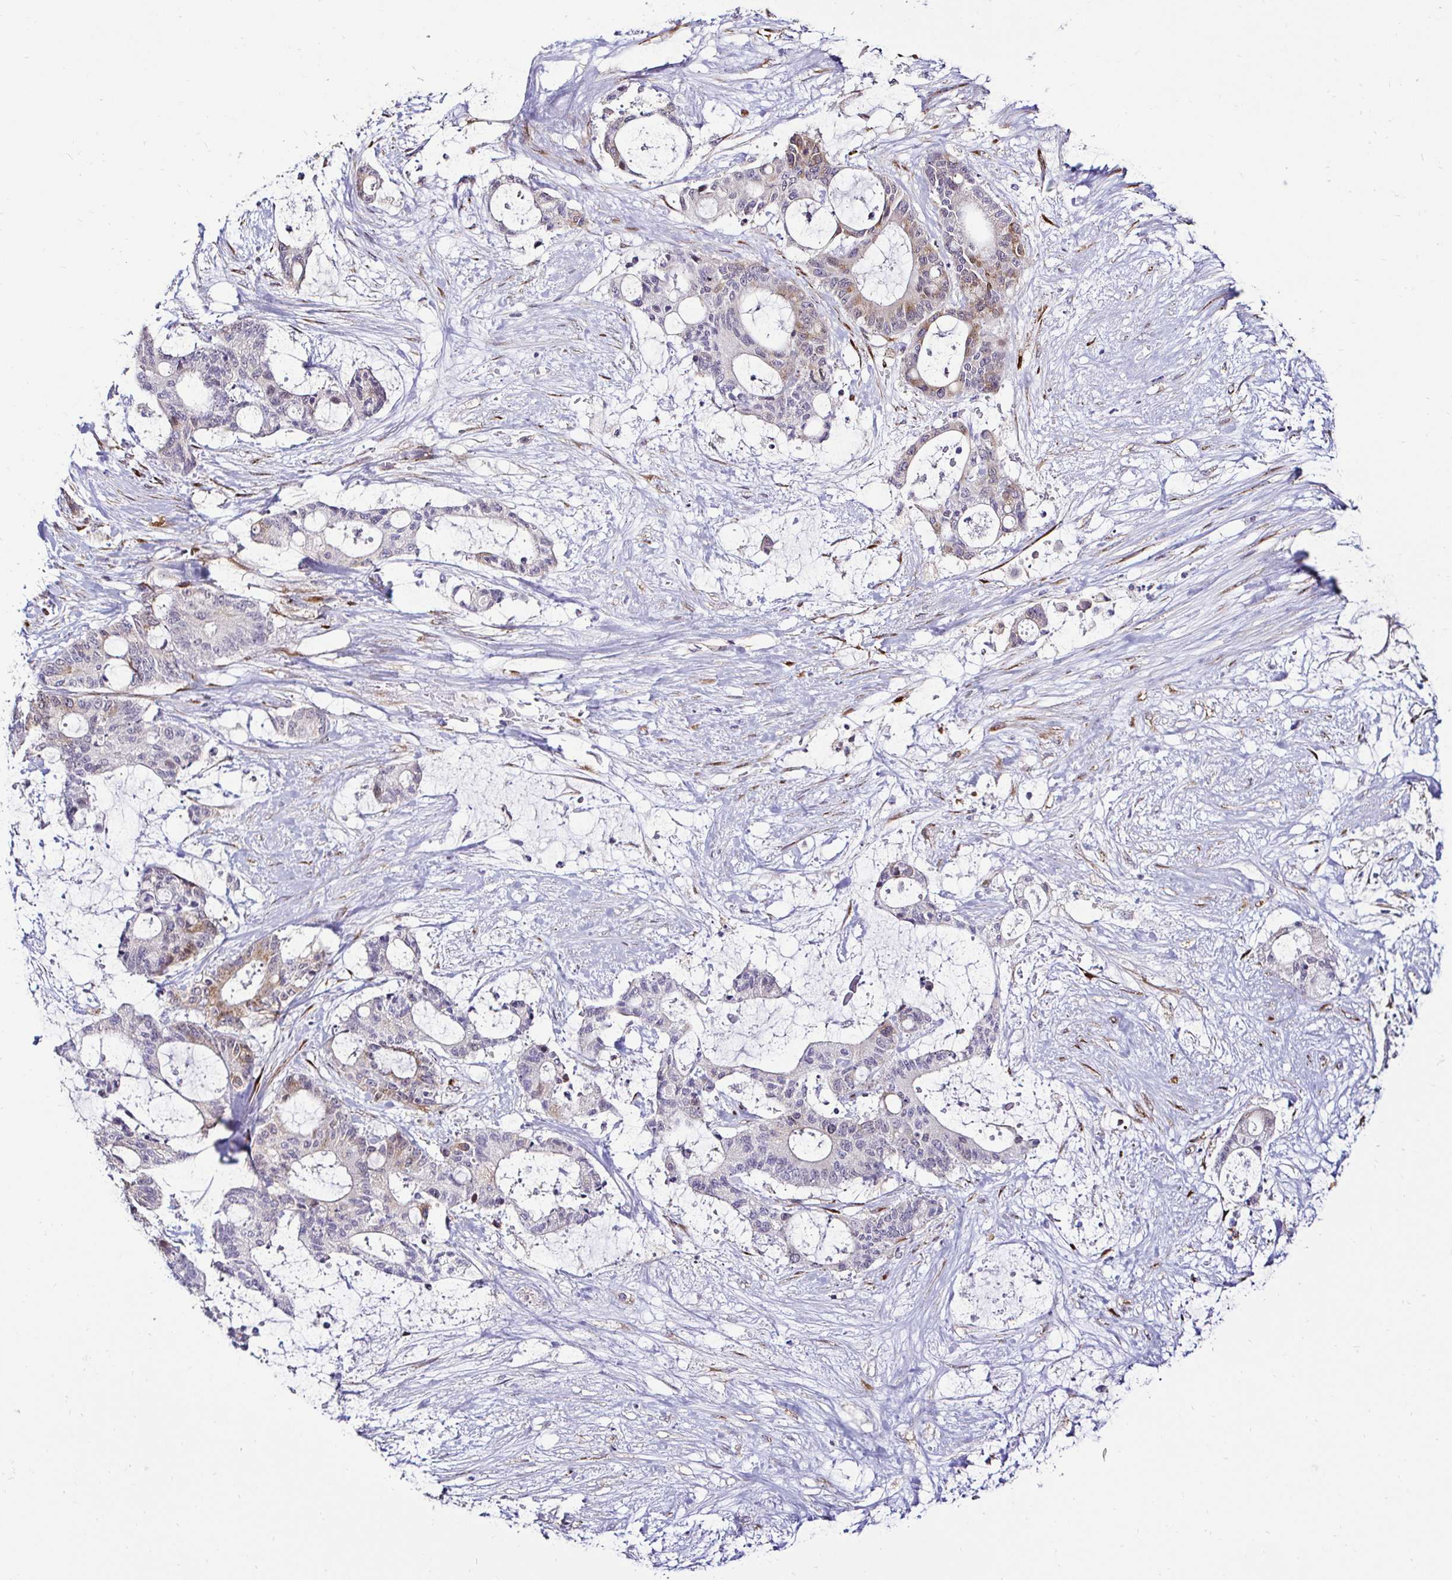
{"staining": {"intensity": "moderate", "quantity": "25%-75%", "location": "cytoplasmic/membranous"}, "tissue": "liver cancer", "cell_type": "Tumor cells", "image_type": "cancer", "snomed": [{"axis": "morphology", "description": "Normal tissue, NOS"}, {"axis": "morphology", "description": "Cholangiocarcinoma"}, {"axis": "topography", "description": "Liver"}, {"axis": "topography", "description": "Peripheral nerve tissue"}], "caption": "The photomicrograph demonstrates immunohistochemical staining of liver cancer. There is moderate cytoplasmic/membranous positivity is seen in about 25%-75% of tumor cells.", "gene": "HPS1", "patient": {"sex": "female", "age": 73}}